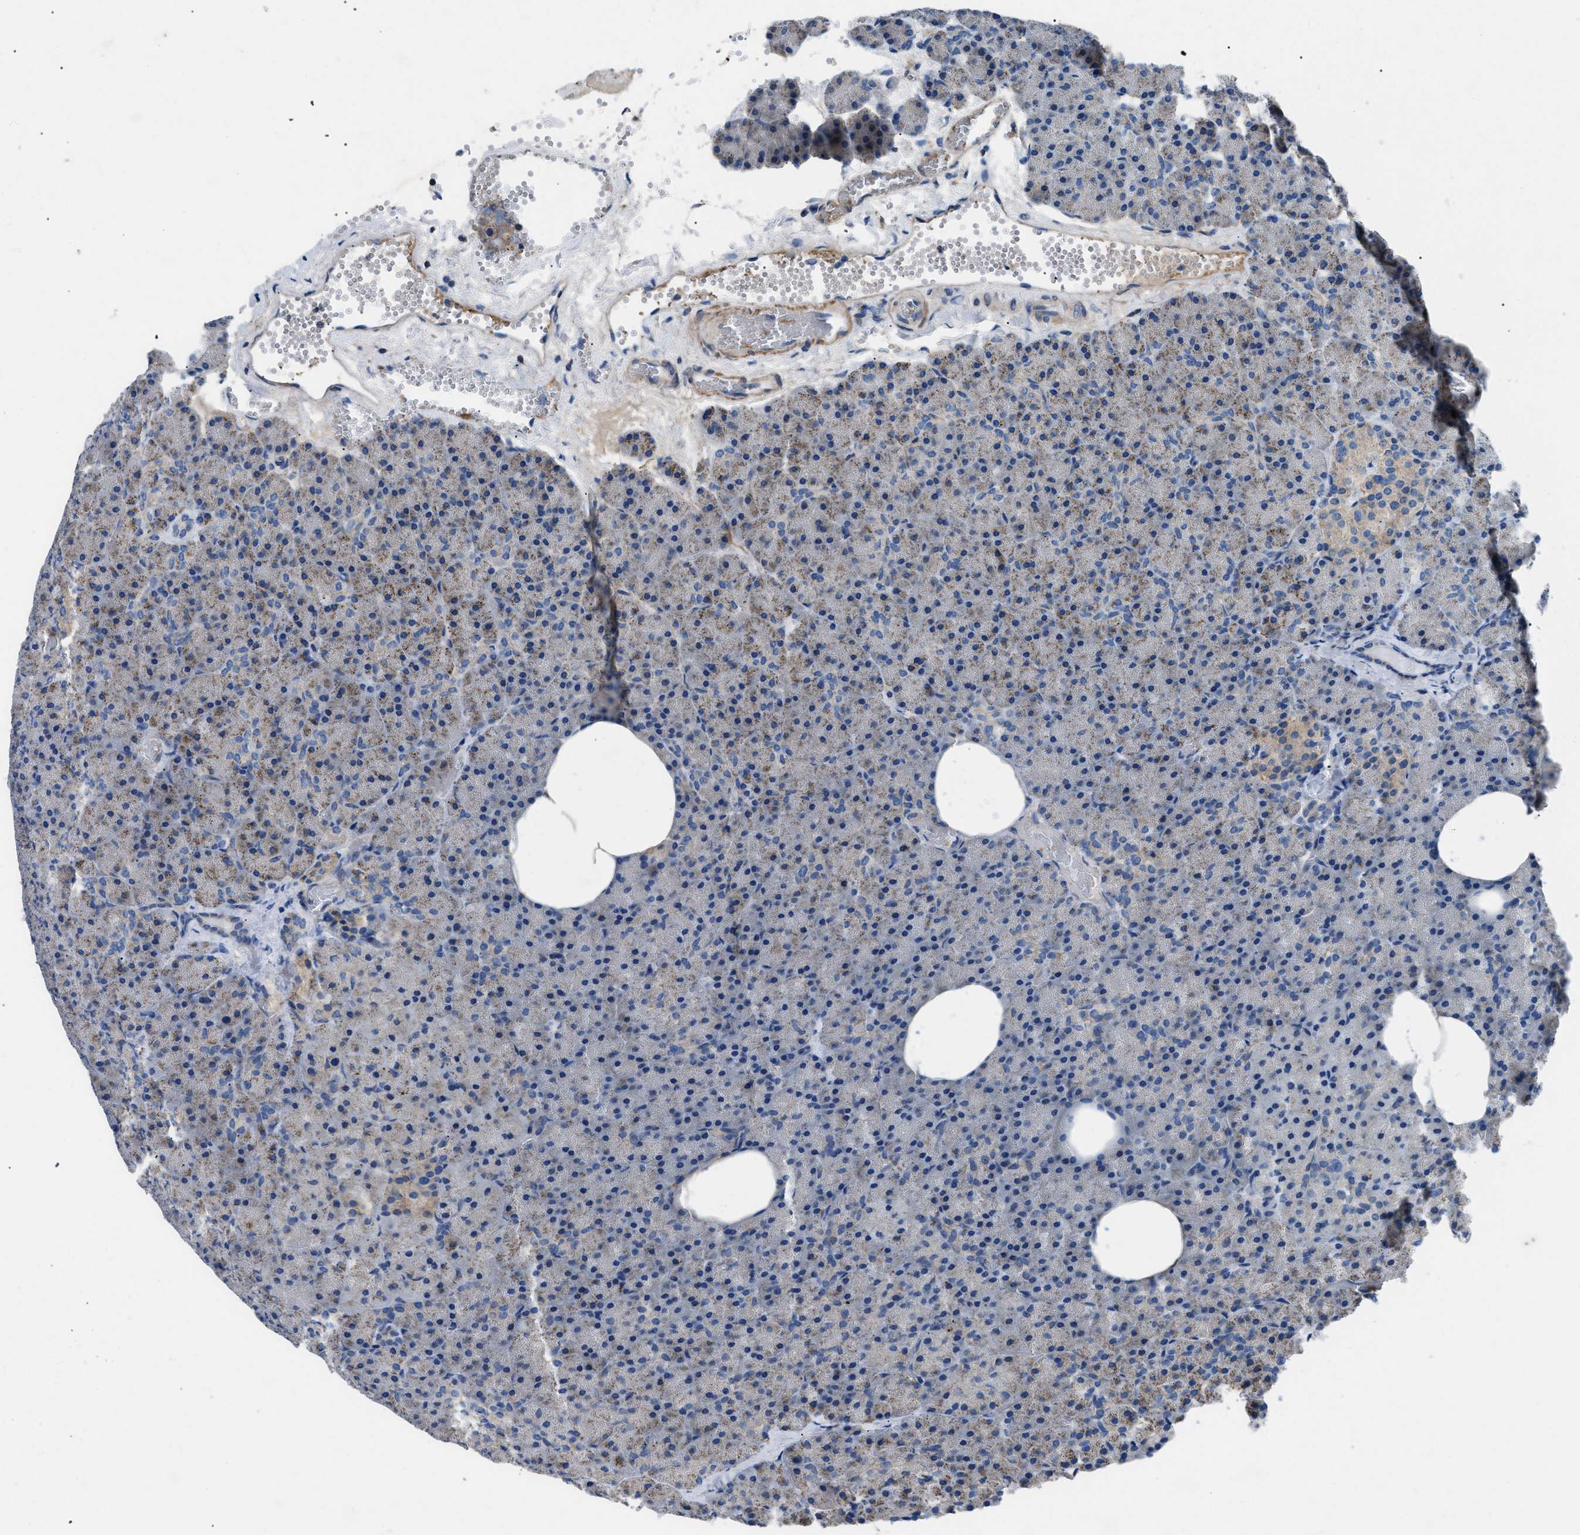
{"staining": {"intensity": "weak", "quantity": "25%-75%", "location": "cytoplasmic/membranous"}, "tissue": "pancreas", "cell_type": "Exocrine glandular cells", "image_type": "normal", "snomed": [{"axis": "morphology", "description": "Normal tissue, NOS"}, {"axis": "topography", "description": "Pancreas"}], "caption": "Exocrine glandular cells reveal low levels of weak cytoplasmic/membranous expression in about 25%-75% of cells in unremarkable human pancreas. Nuclei are stained in blue.", "gene": "SGCZ", "patient": {"sex": "female", "age": 35}}